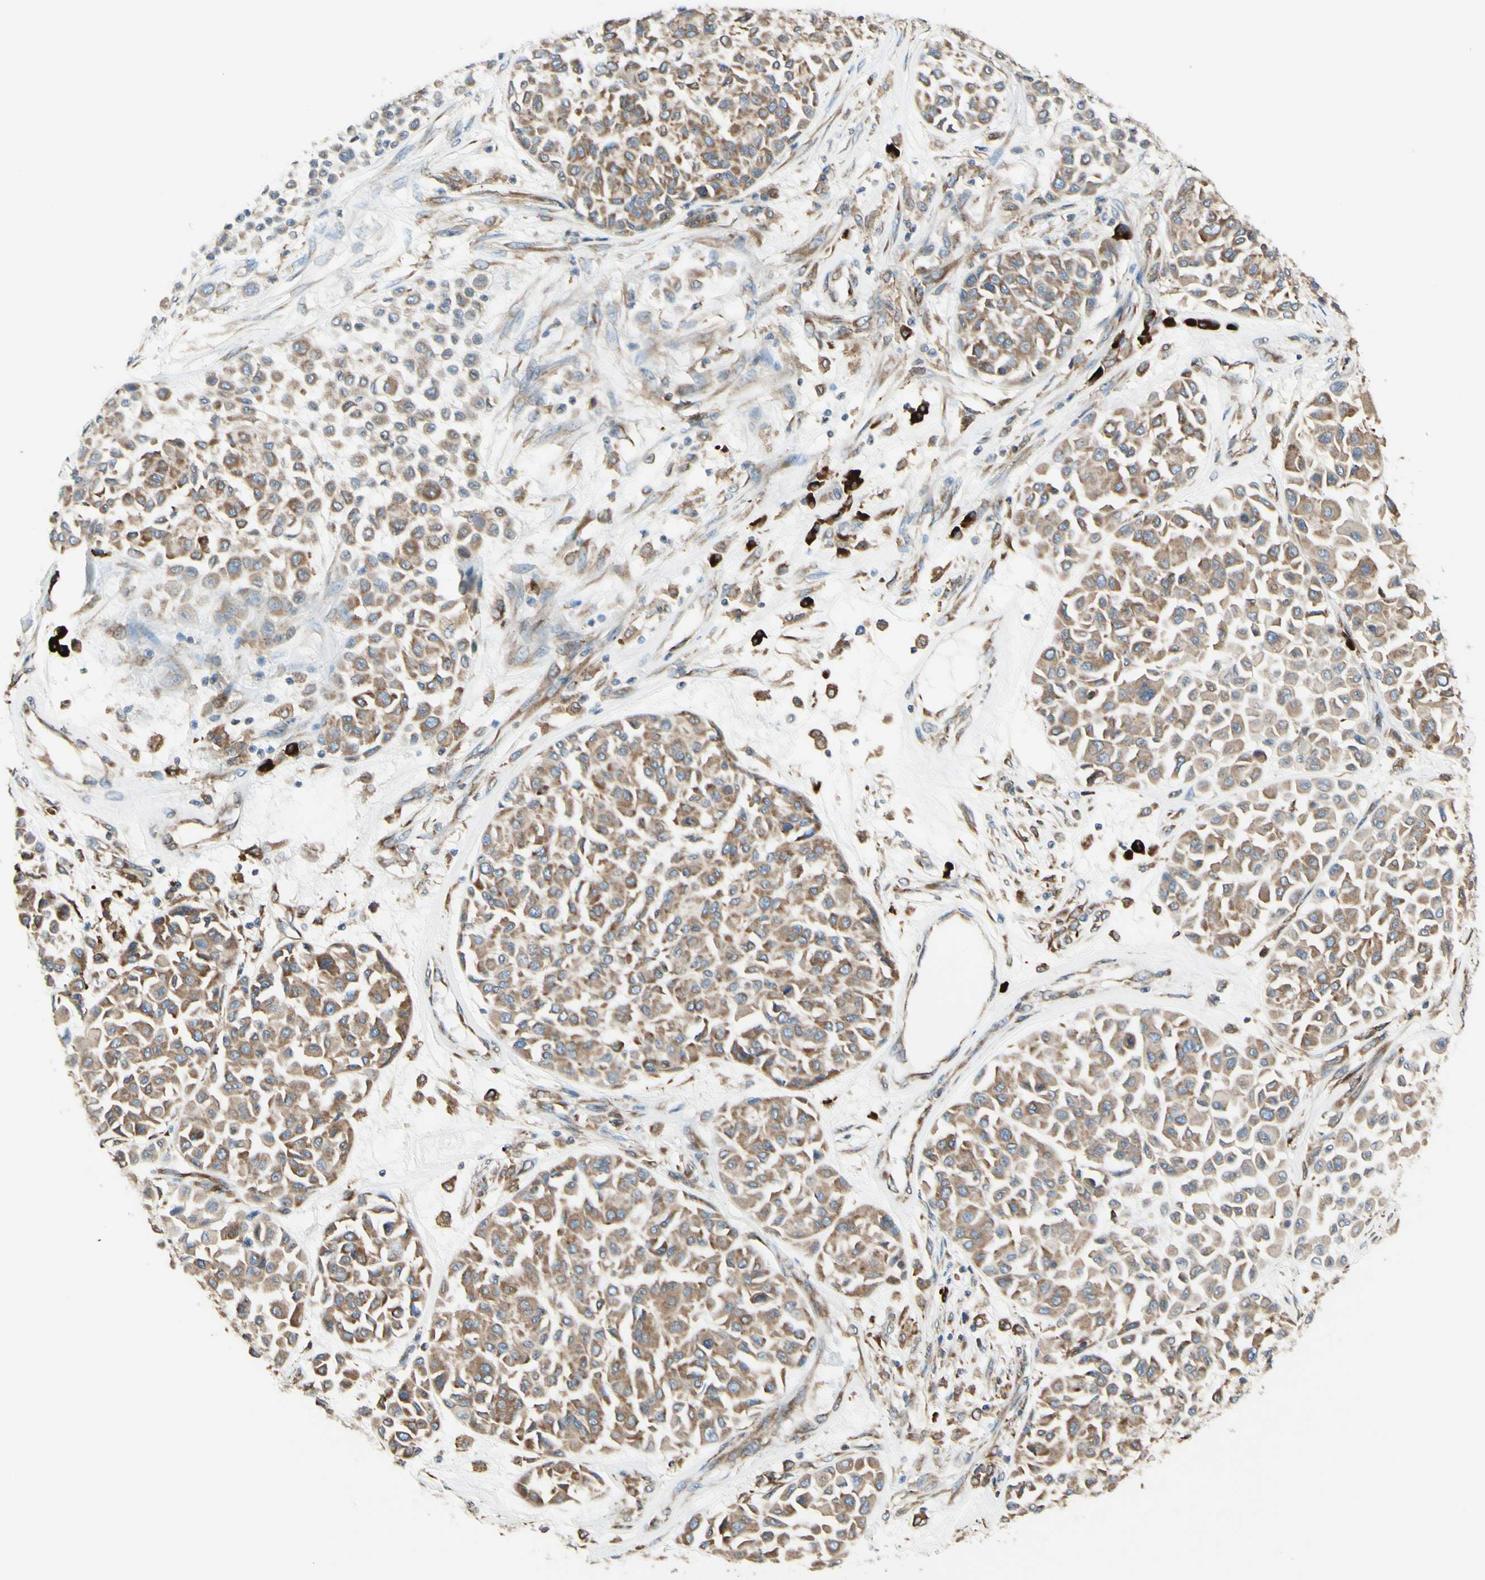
{"staining": {"intensity": "moderate", "quantity": ">75%", "location": "cytoplasmic/membranous"}, "tissue": "melanoma", "cell_type": "Tumor cells", "image_type": "cancer", "snomed": [{"axis": "morphology", "description": "Malignant melanoma, Metastatic site"}, {"axis": "topography", "description": "Soft tissue"}], "caption": "Protein staining by immunohistochemistry (IHC) displays moderate cytoplasmic/membranous staining in about >75% of tumor cells in melanoma. (brown staining indicates protein expression, while blue staining denotes nuclei).", "gene": "DNAJB11", "patient": {"sex": "male", "age": 41}}